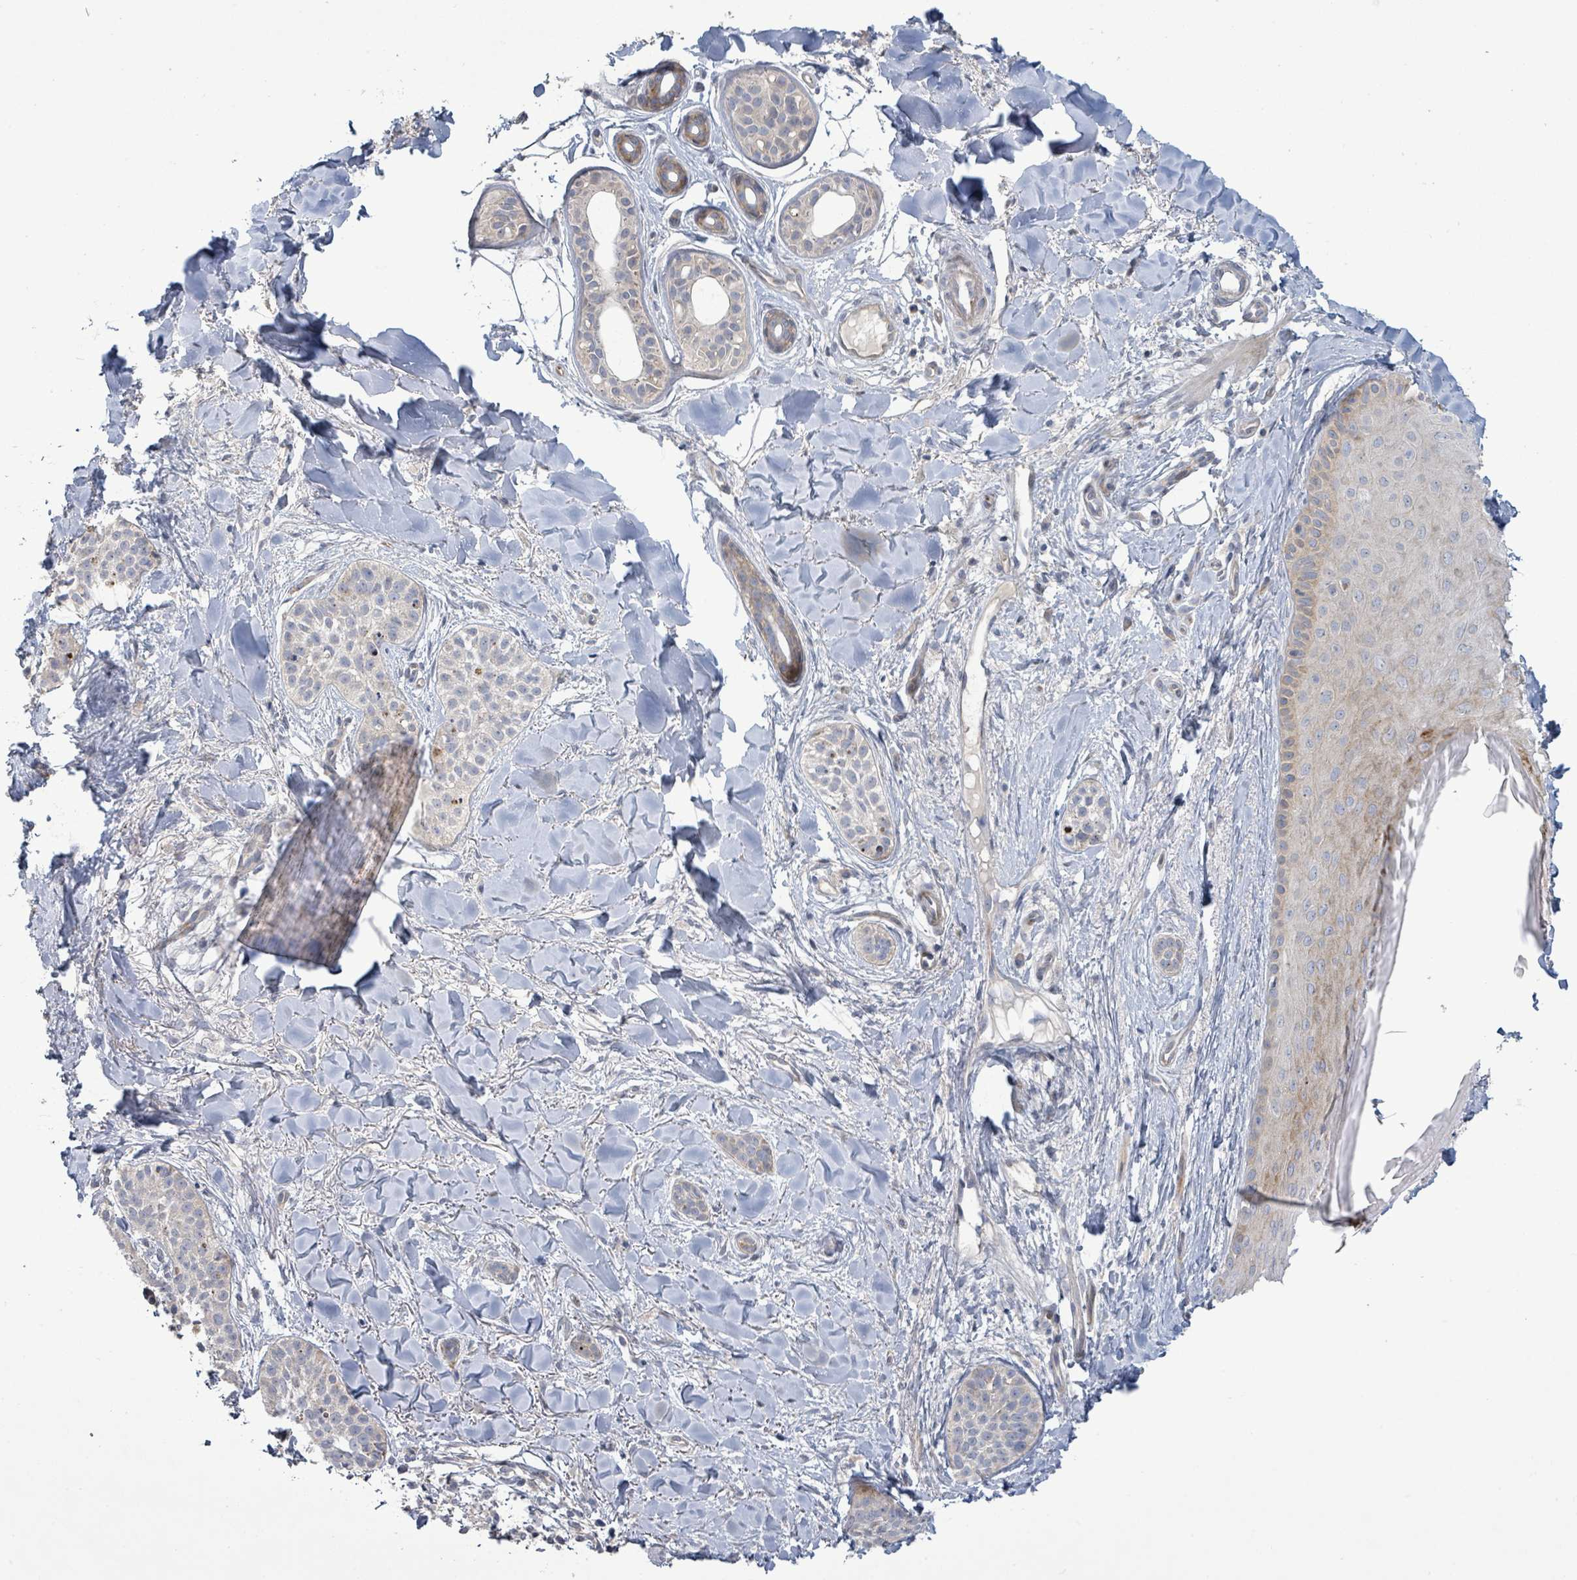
{"staining": {"intensity": "negative", "quantity": "none", "location": "none"}, "tissue": "skin cancer", "cell_type": "Tumor cells", "image_type": "cancer", "snomed": [{"axis": "morphology", "description": "Basal cell carcinoma"}, {"axis": "topography", "description": "Skin"}], "caption": "IHC of skin cancer (basal cell carcinoma) exhibits no positivity in tumor cells.", "gene": "LILRA4", "patient": {"sex": "male", "age": 52}}